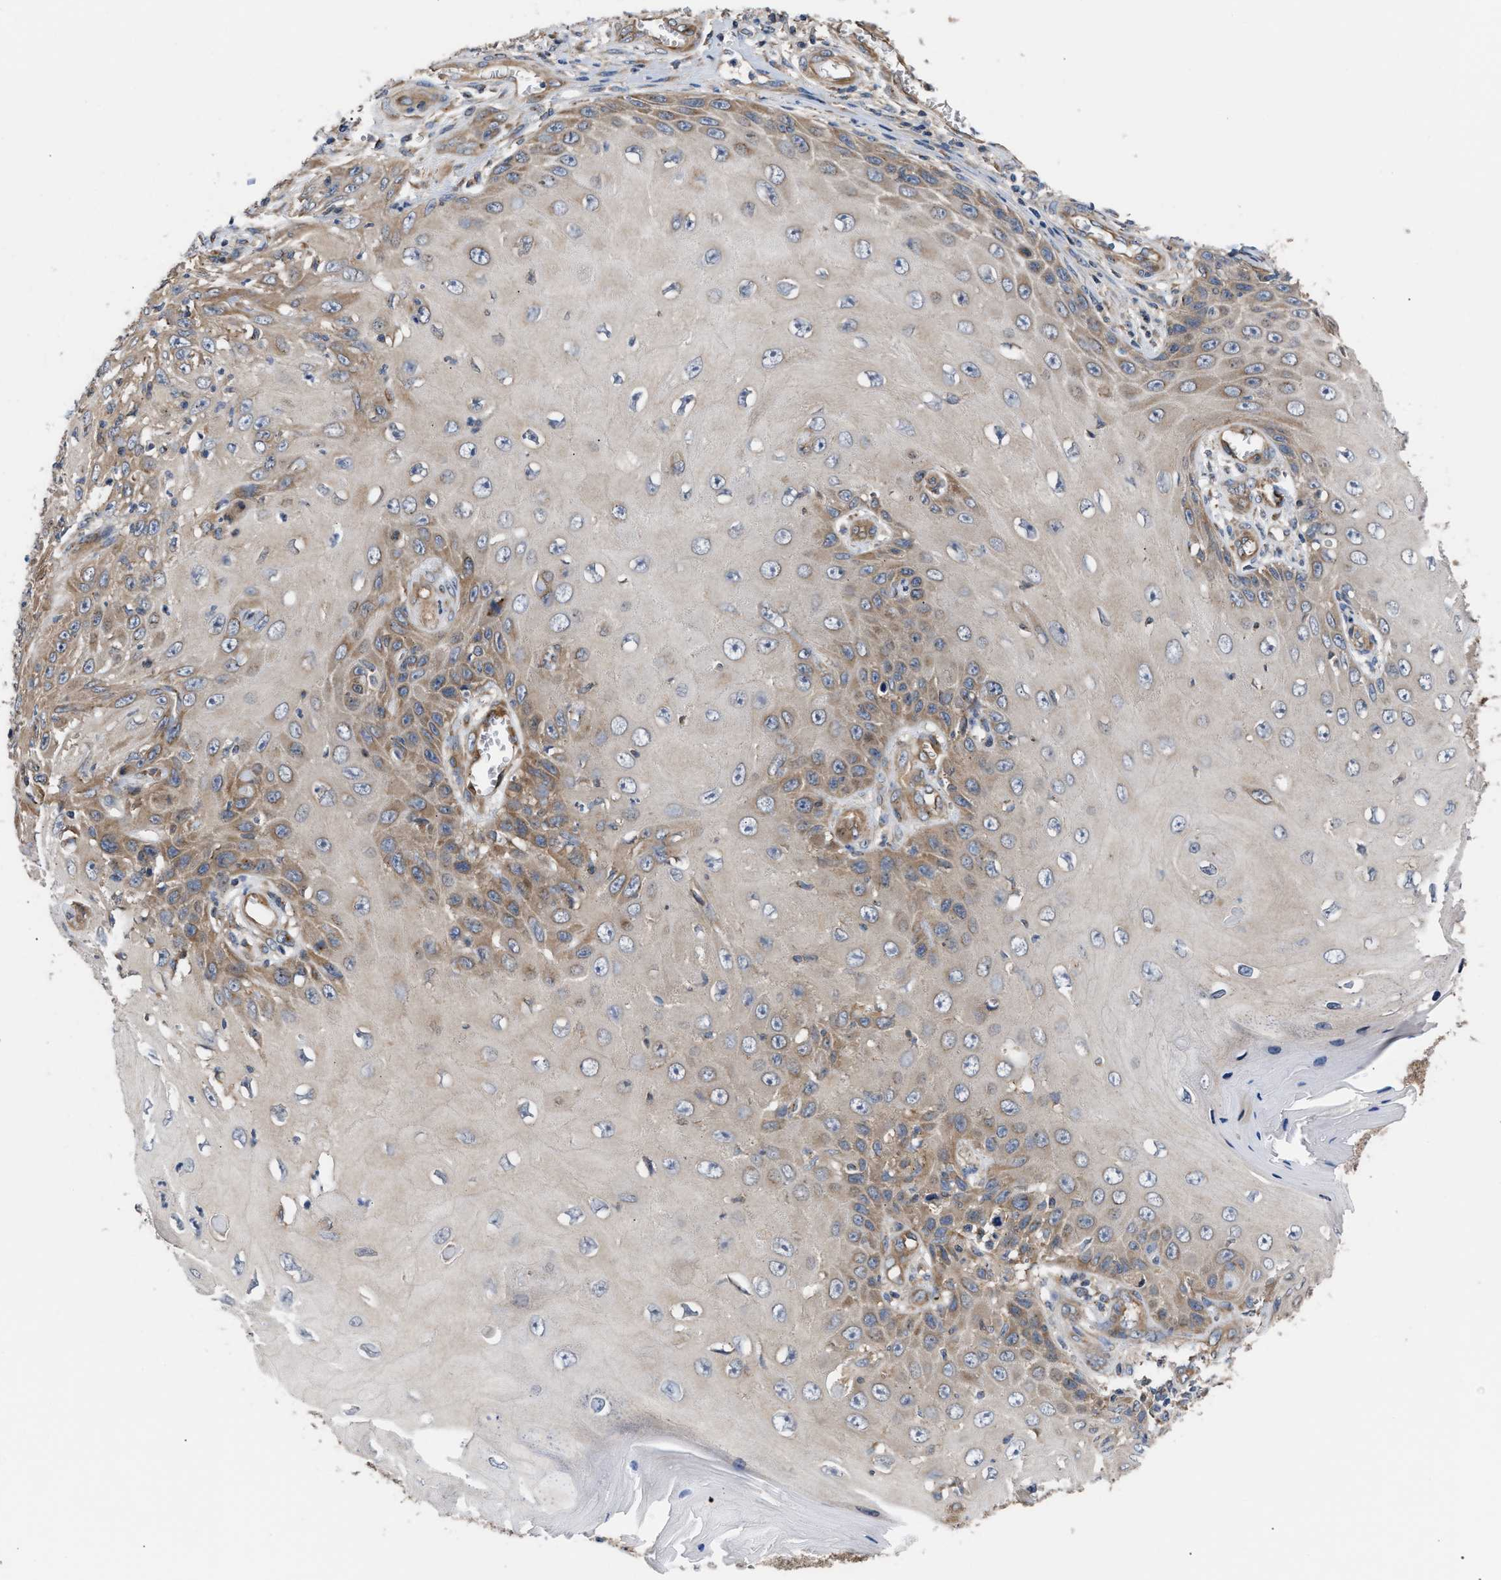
{"staining": {"intensity": "moderate", "quantity": "25%-75%", "location": "cytoplasmic/membranous"}, "tissue": "skin cancer", "cell_type": "Tumor cells", "image_type": "cancer", "snomed": [{"axis": "morphology", "description": "Squamous cell carcinoma, NOS"}, {"axis": "topography", "description": "Skin"}], "caption": "Approximately 25%-75% of tumor cells in human skin cancer demonstrate moderate cytoplasmic/membranous protein expression as visualized by brown immunohistochemical staining.", "gene": "LAPTM4B", "patient": {"sex": "female", "age": 73}}